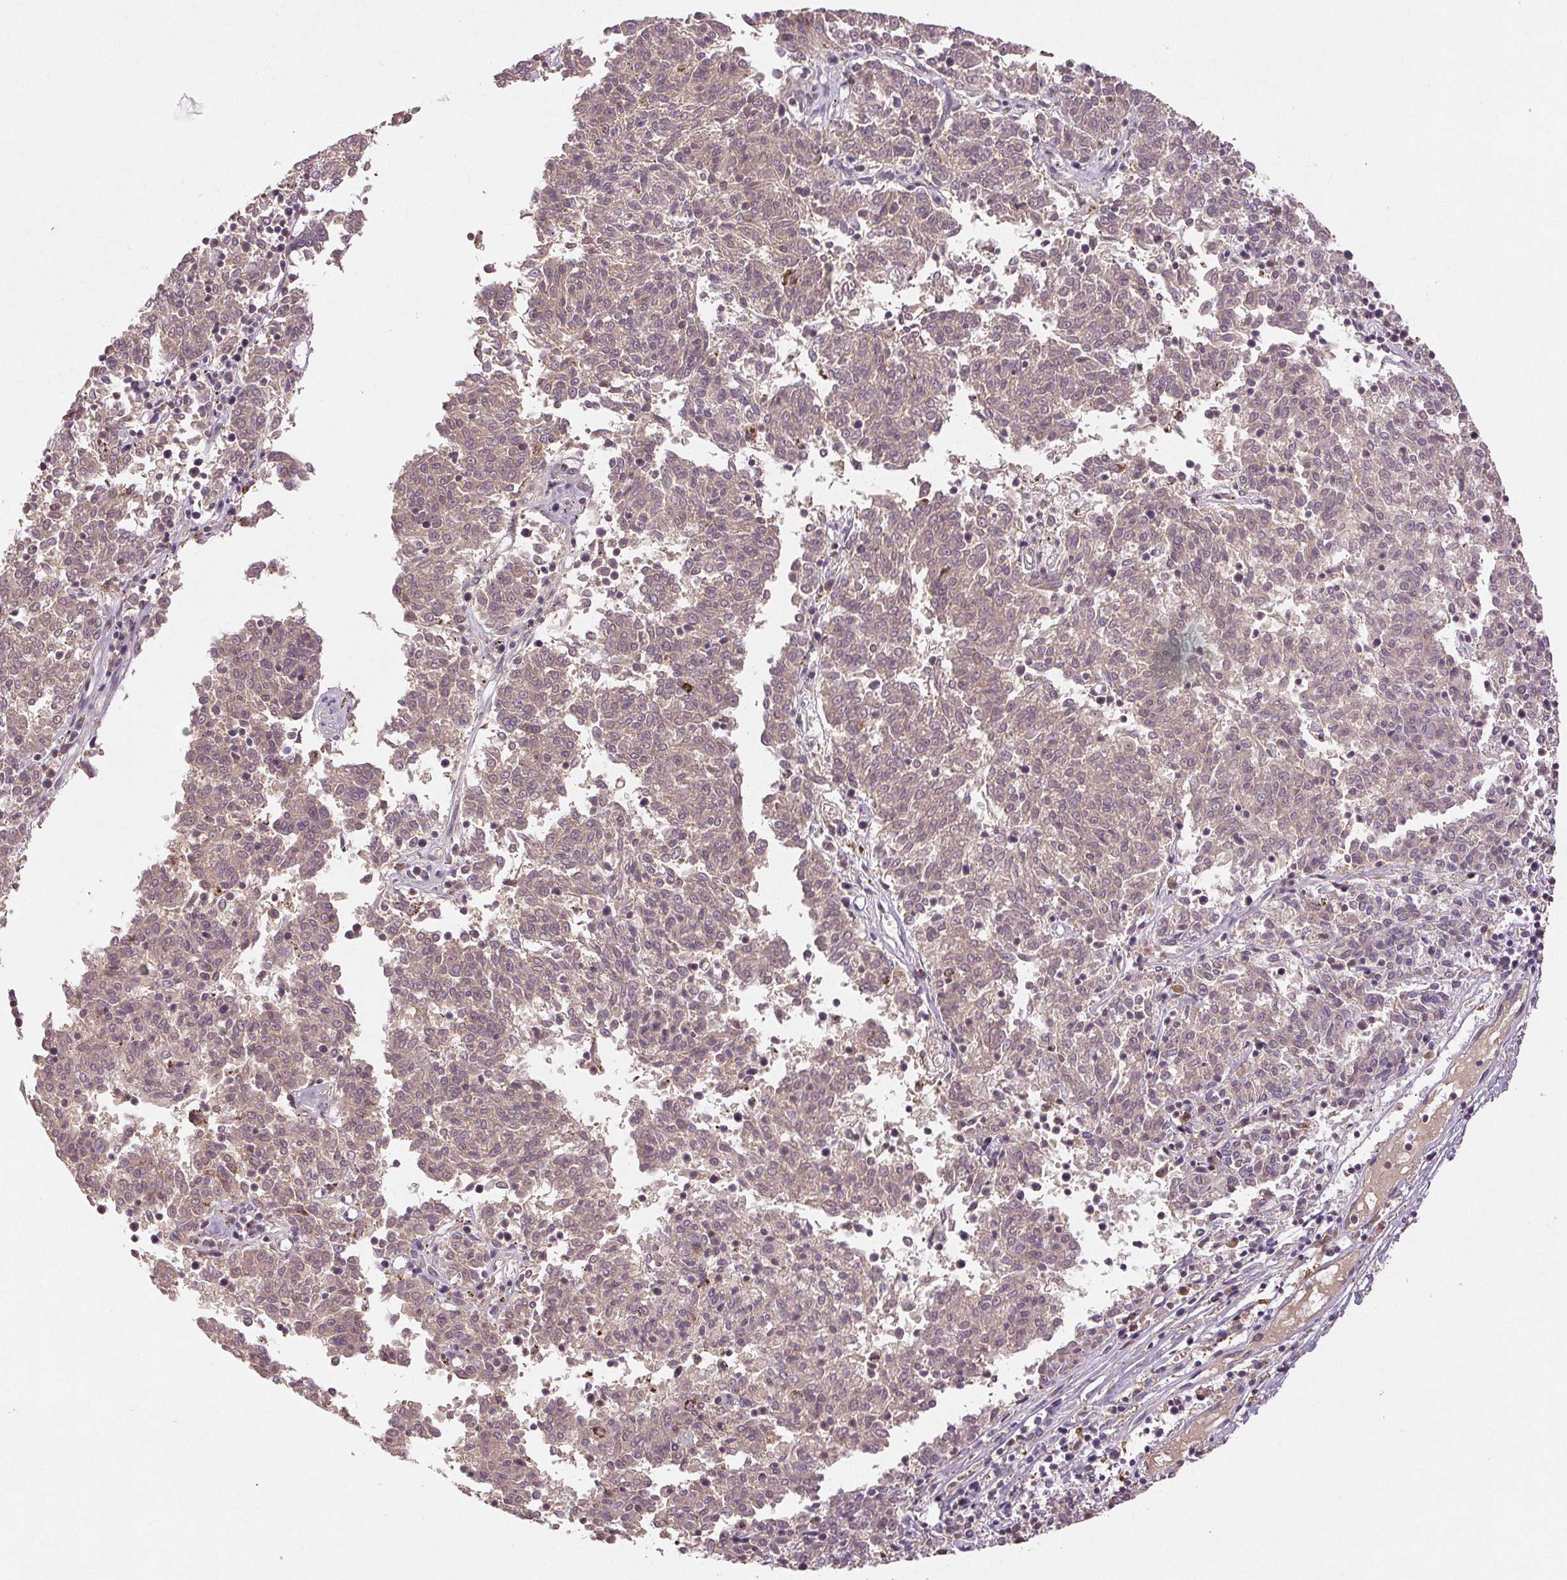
{"staining": {"intensity": "weak", "quantity": ">75%", "location": "cytoplasmic/membranous"}, "tissue": "melanoma", "cell_type": "Tumor cells", "image_type": "cancer", "snomed": [{"axis": "morphology", "description": "Malignant melanoma, NOS"}, {"axis": "topography", "description": "Skin"}], "caption": "Melanoma tissue exhibits weak cytoplasmic/membranous positivity in approximately >75% of tumor cells Nuclei are stained in blue.", "gene": "YIF1B", "patient": {"sex": "female", "age": 72}}